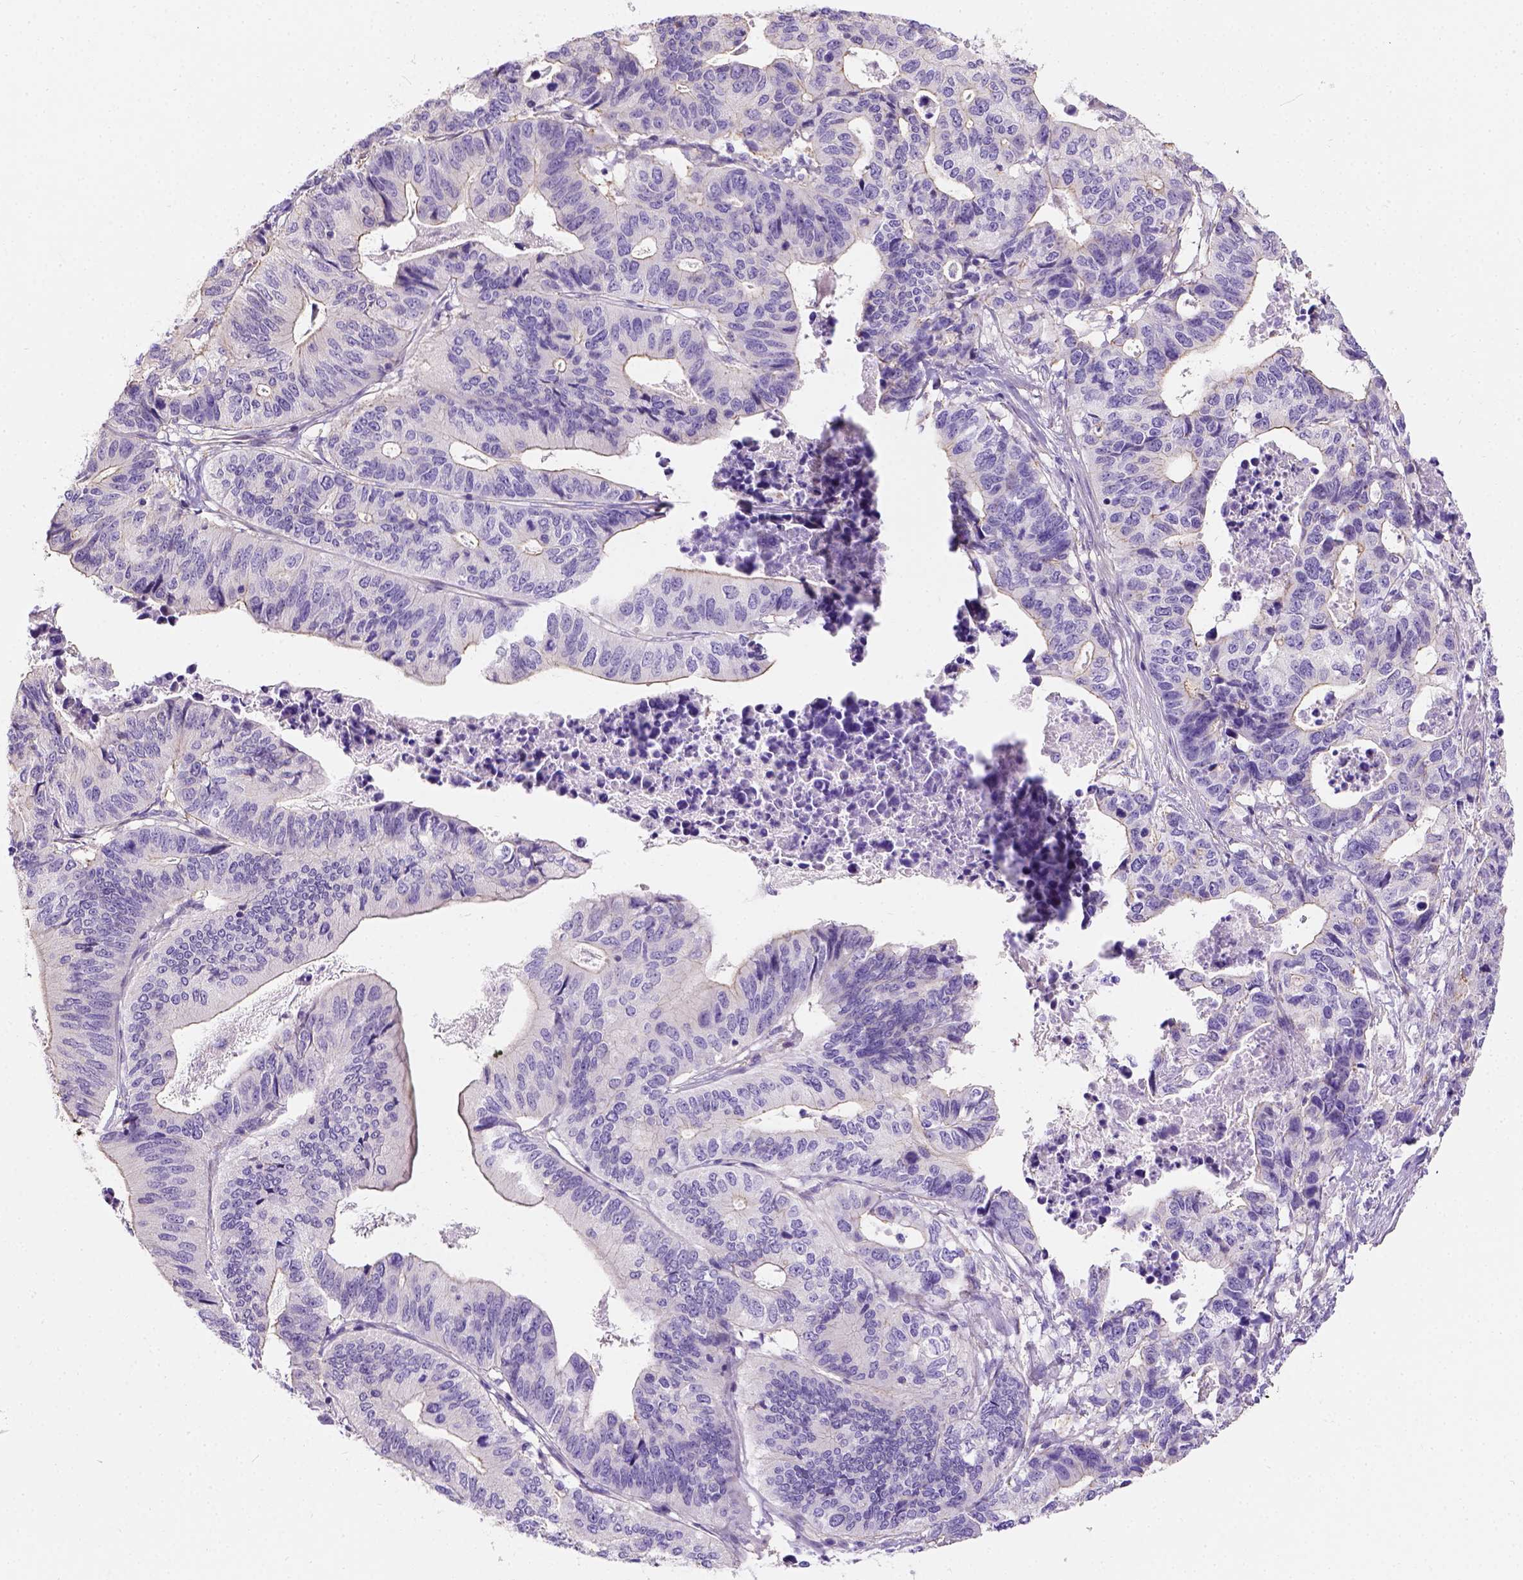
{"staining": {"intensity": "negative", "quantity": "none", "location": "none"}, "tissue": "stomach cancer", "cell_type": "Tumor cells", "image_type": "cancer", "snomed": [{"axis": "morphology", "description": "Adenocarcinoma, NOS"}, {"axis": "topography", "description": "Stomach, upper"}], "caption": "This is a histopathology image of immunohistochemistry (IHC) staining of stomach cancer (adenocarcinoma), which shows no positivity in tumor cells.", "gene": "PHF7", "patient": {"sex": "female", "age": 67}}